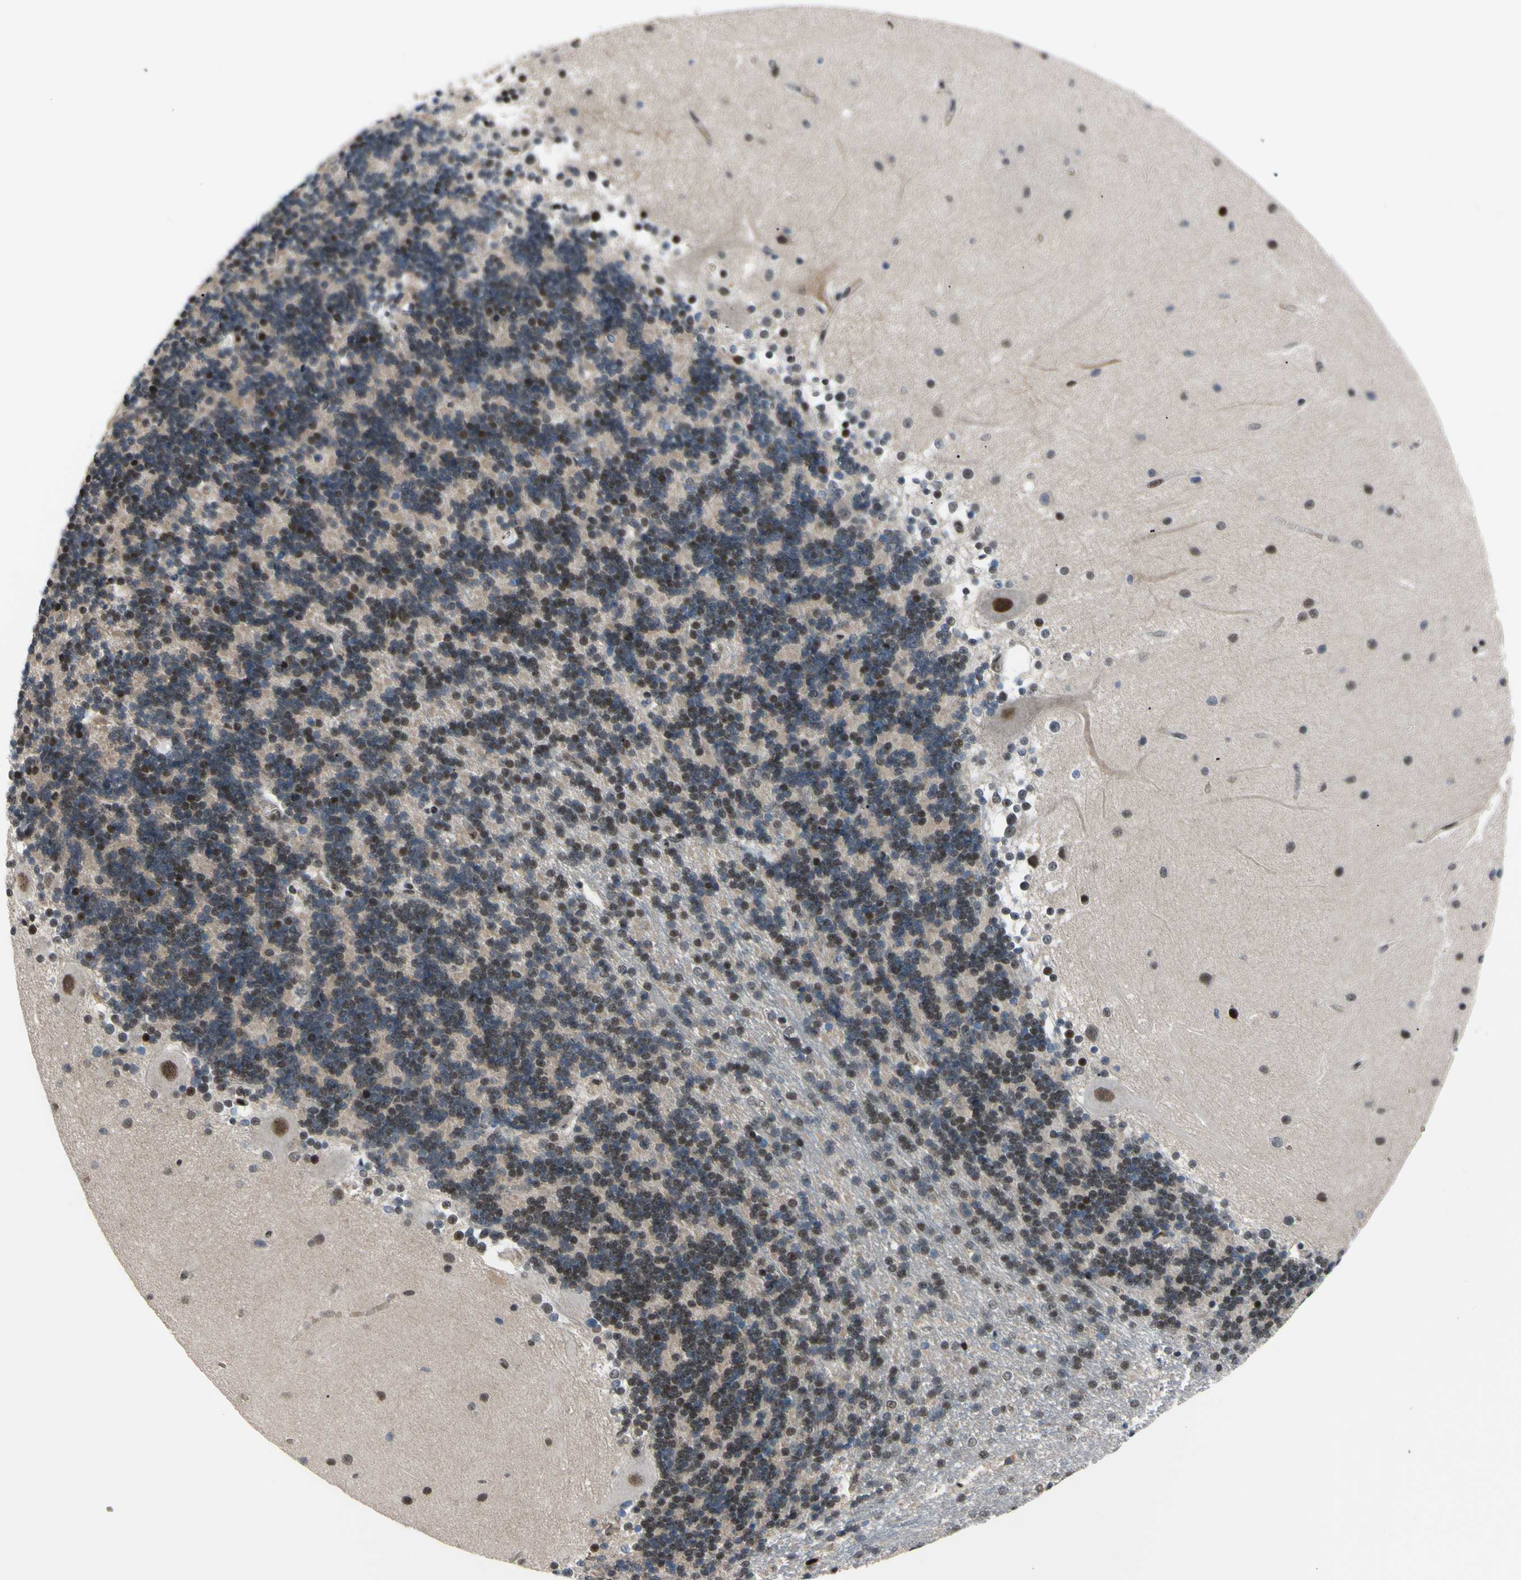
{"staining": {"intensity": "moderate", "quantity": "25%-75%", "location": "nuclear"}, "tissue": "cerebellum", "cell_type": "Cells in granular layer", "image_type": "normal", "snomed": [{"axis": "morphology", "description": "Normal tissue, NOS"}, {"axis": "topography", "description": "Cerebellum"}], "caption": "Immunohistochemistry (IHC) photomicrograph of unremarkable cerebellum stained for a protein (brown), which shows medium levels of moderate nuclear positivity in about 25%-75% of cells in granular layer.", "gene": "THAP12", "patient": {"sex": "female", "age": 54}}